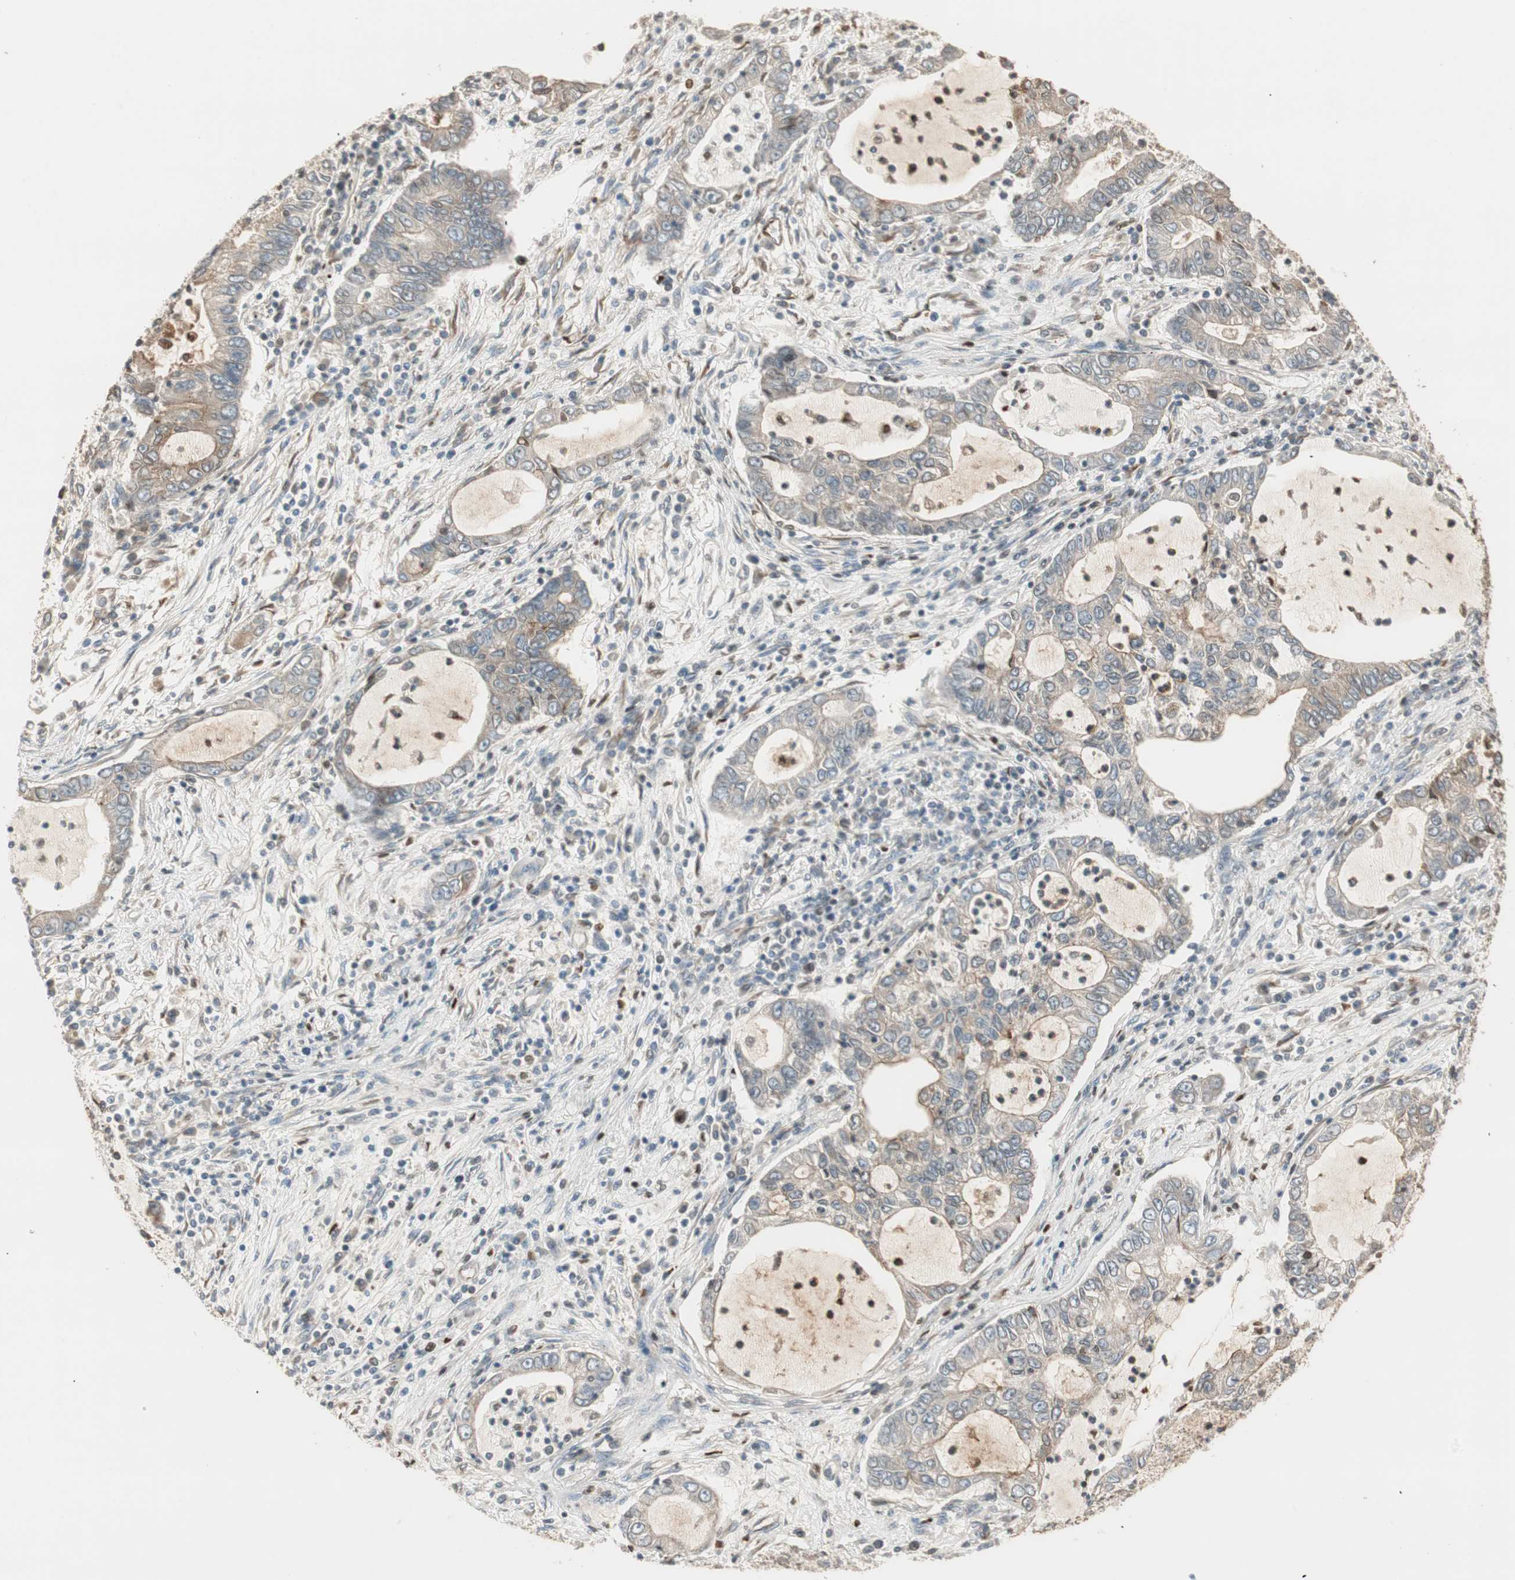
{"staining": {"intensity": "weak", "quantity": "25%-75%", "location": "cytoplasmic/membranous"}, "tissue": "lung cancer", "cell_type": "Tumor cells", "image_type": "cancer", "snomed": [{"axis": "morphology", "description": "Adenocarcinoma, NOS"}, {"axis": "topography", "description": "Lung"}], "caption": "Lung adenocarcinoma stained for a protein displays weak cytoplasmic/membranous positivity in tumor cells.", "gene": "TASOR", "patient": {"sex": "female", "age": 51}}